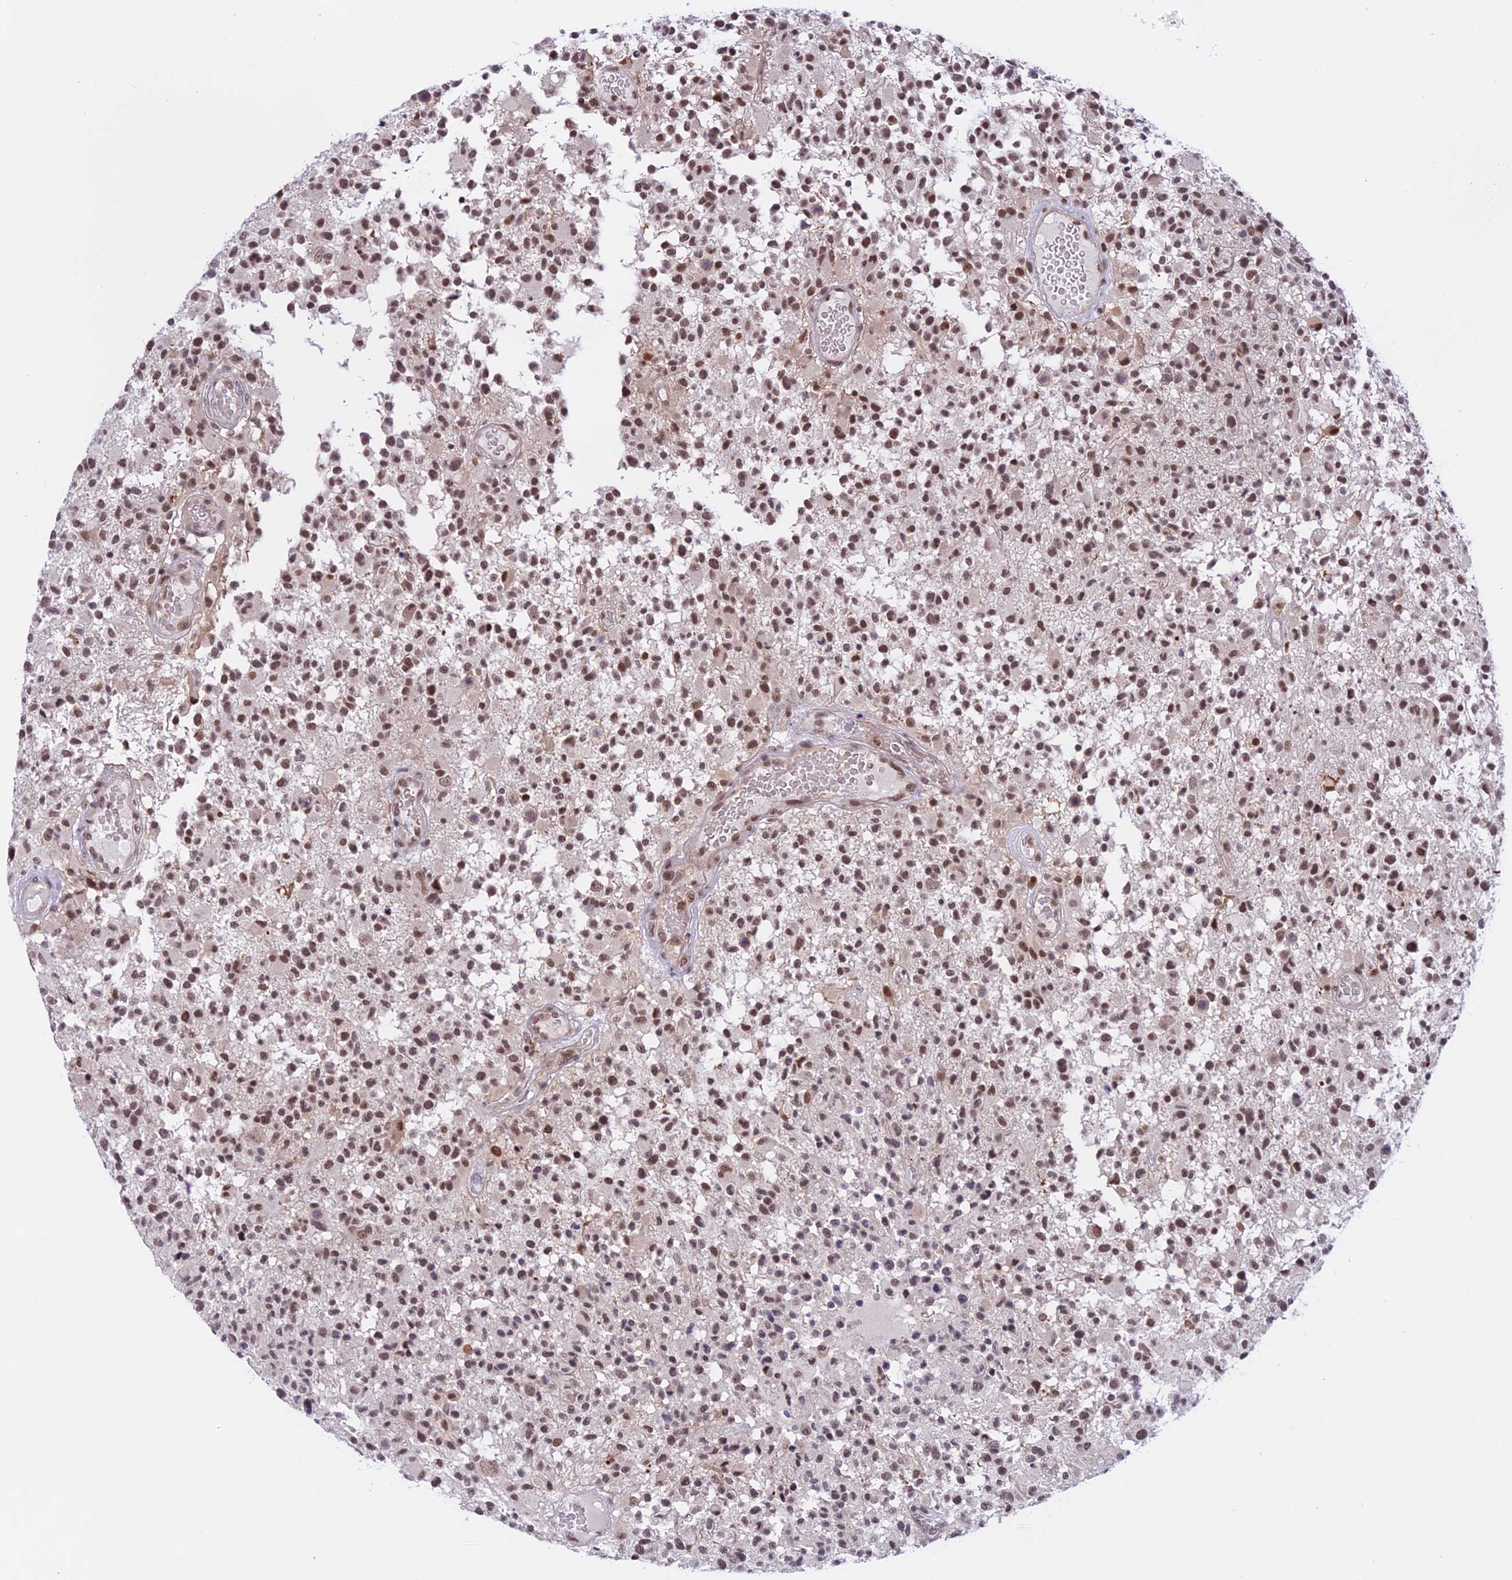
{"staining": {"intensity": "moderate", "quantity": ">75%", "location": "nuclear"}, "tissue": "glioma", "cell_type": "Tumor cells", "image_type": "cancer", "snomed": [{"axis": "morphology", "description": "Glioma, malignant, High grade"}, {"axis": "morphology", "description": "Glioblastoma, NOS"}, {"axis": "topography", "description": "Brain"}], "caption": "IHC micrograph of neoplastic tissue: glioma stained using IHC demonstrates medium levels of moderate protein expression localized specifically in the nuclear of tumor cells, appearing as a nuclear brown color.", "gene": "TADA3", "patient": {"sex": "male", "age": 60}}